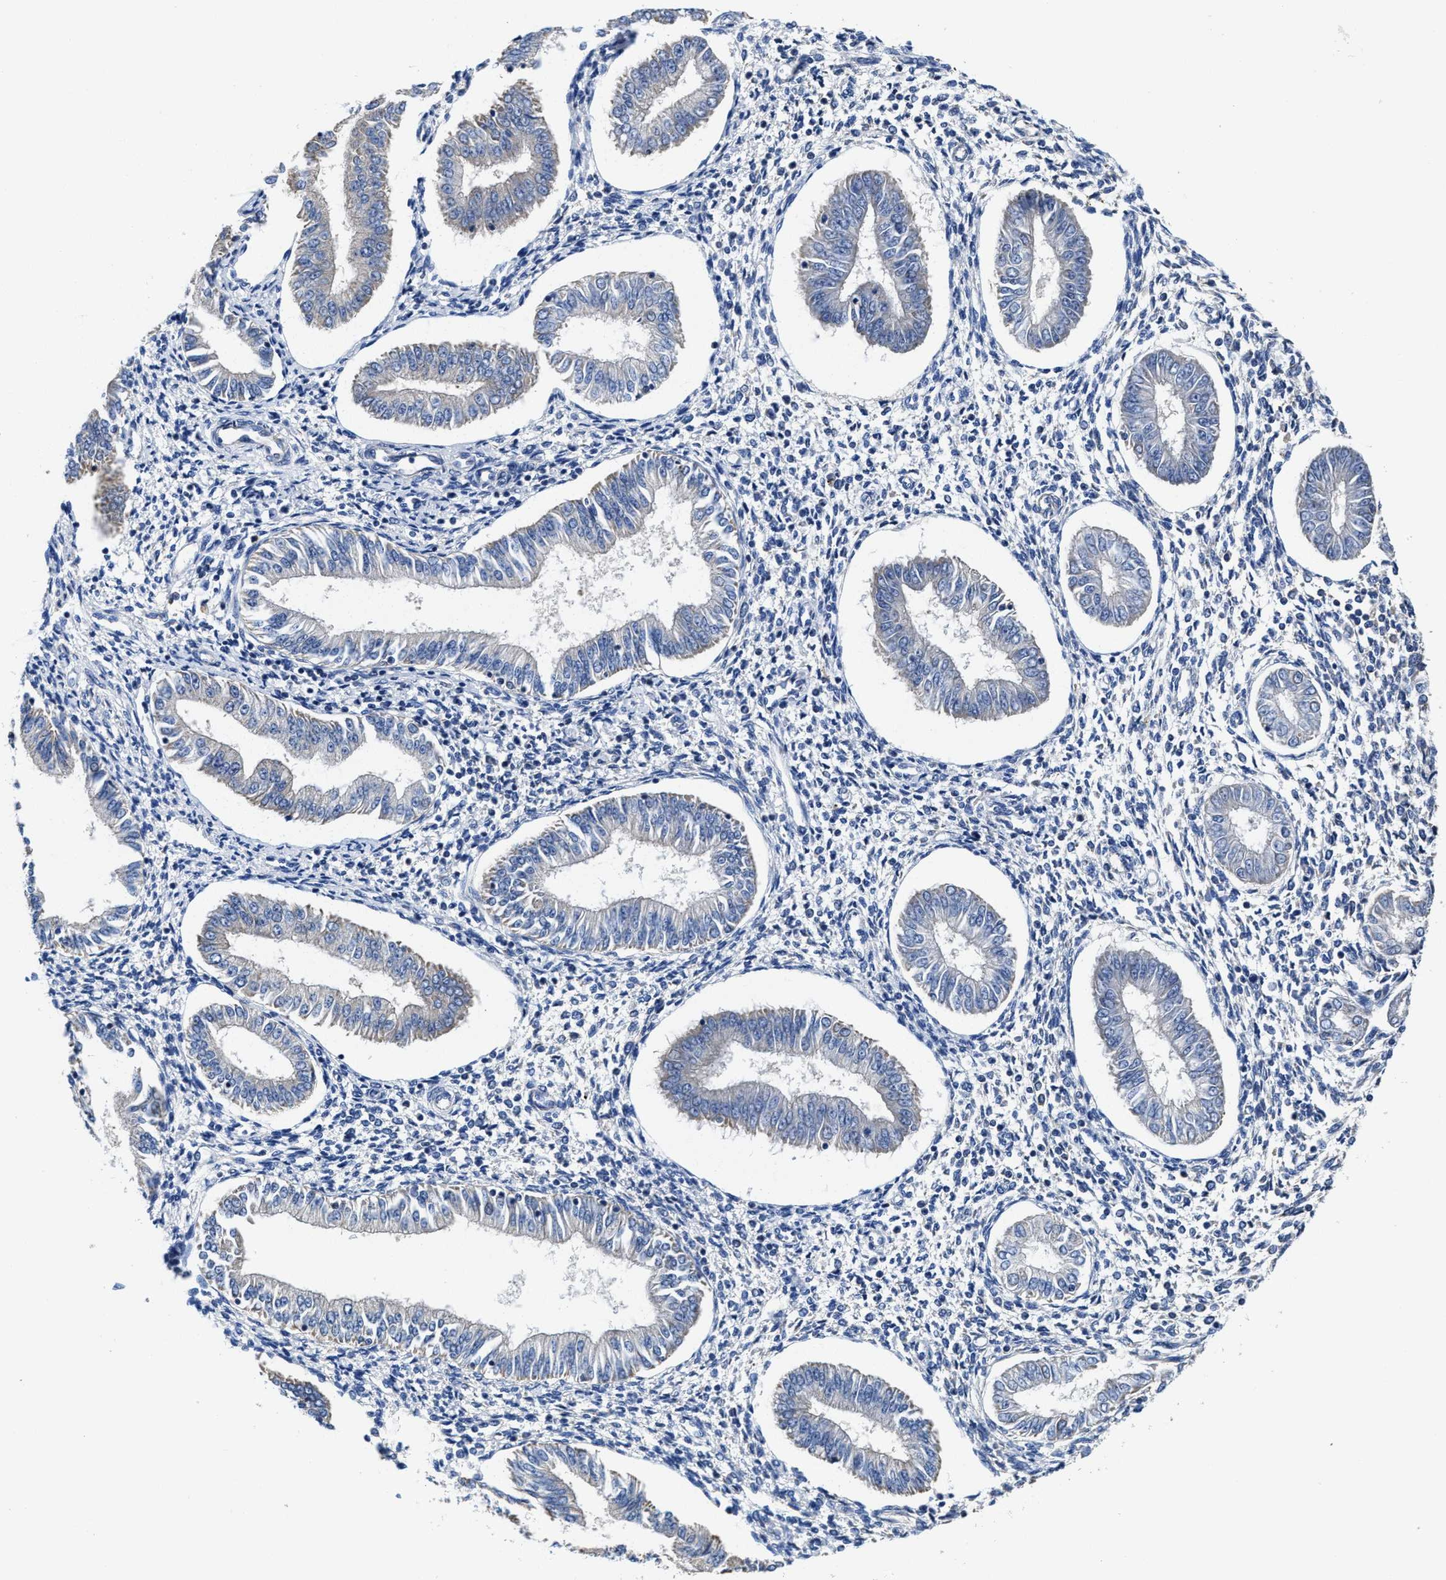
{"staining": {"intensity": "weak", "quantity": "<25%", "location": "cytoplasmic/membranous"}, "tissue": "endometrium", "cell_type": "Cells in endometrial stroma", "image_type": "normal", "snomed": [{"axis": "morphology", "description": "Normal tissue, NOS"}, {"axis": "topography", "description": "Endometrium"}], "caption": "Cells in endometrial stroma are negative for protein expression in benign human endometrium. (DAB (3,3'-diaminobenzidine) immunohistochemistry (IHC) visualized using brightfield microscopy, high magnification).", "gene": "TMEM30A", "patient": {"sex": "female", "age": 50}}